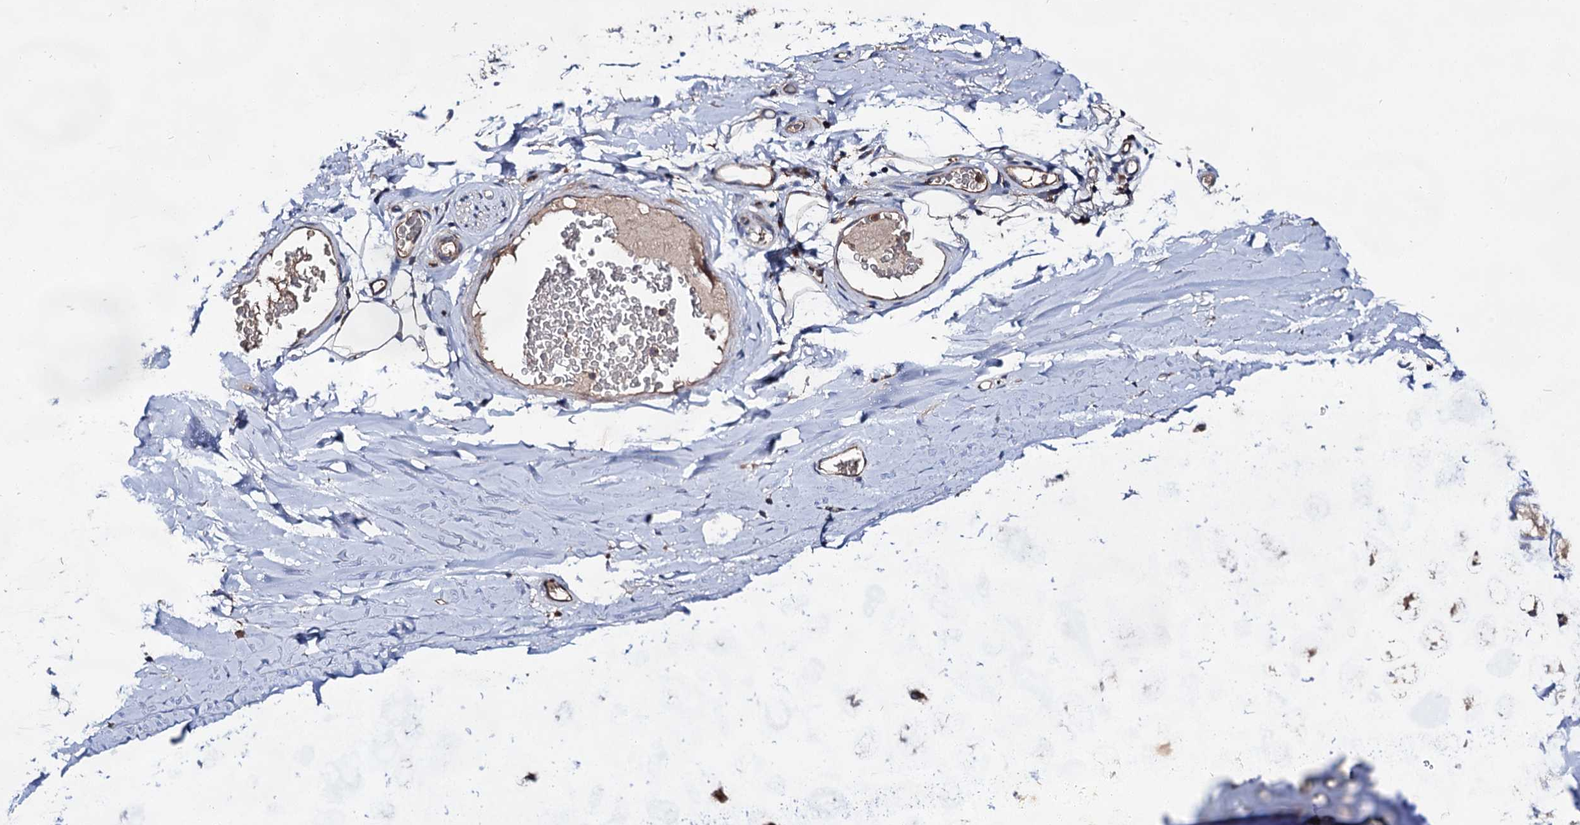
{"staining": {"intensity": "moderate", "quantity": ">75%", "location": "cytoplasmic/membranous"}, "tissue": "bronchus", "cell_type": "Respiratory epithelial cells", "image_type": "normal", "snomed": [{"axis": "morphology", "description": "Normal tissue, NOS"}, {"axis": "topography", "description": "Cartilage tissue"}, {"axis": "topography", "description": "Bronchus"}], "caption": "Approximately >75% of respiratory epithelial cells in unremarkable human bronchus exhibit moderate cytoplasmic/membranous protein expression as visualized by brown immunohistochemical staining.", "gene": "NAA25", "patient": {"sex": "female", "age": 36}}